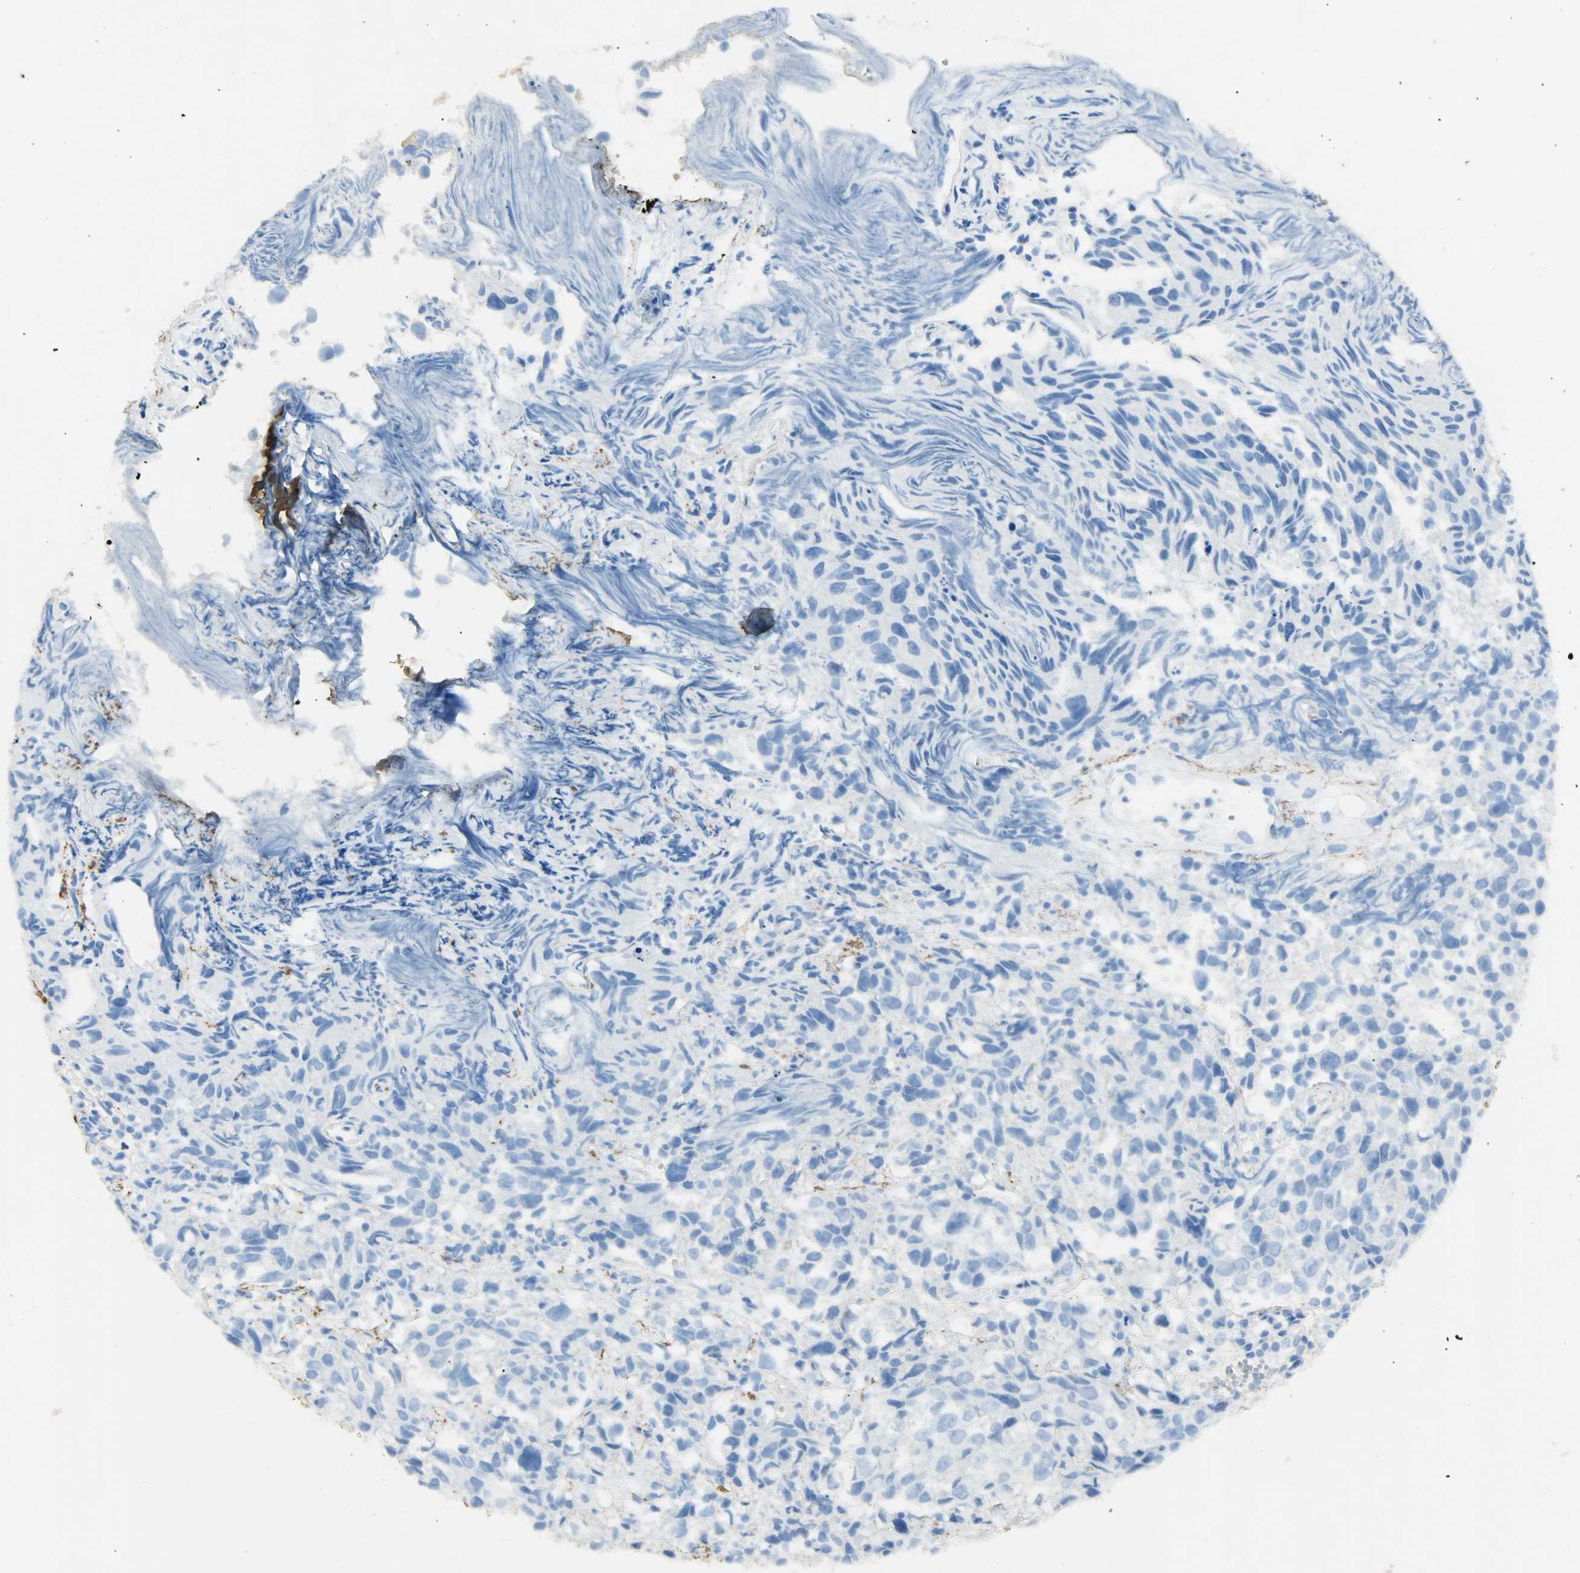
{"staining": {"intensity": "negative", "quantity": "none", "location": "none"}, "tissue": "urothelial cancer", "cell_type": "Tumor cells", "image_type": "cancer", "snomed": [{"axis": "morphology", "description": "Urothelial carcinoma, High grade"}, {"axis": "topography", "description": "Urinary bladder"}], "caption": "IHC photomicrograph of neoplastic tissue: urothelial cancer stained with DAB displays no significant protein staining in tumor cells.", "gene": "ASB9", "patient": {"sex": "female", "age": 75}}